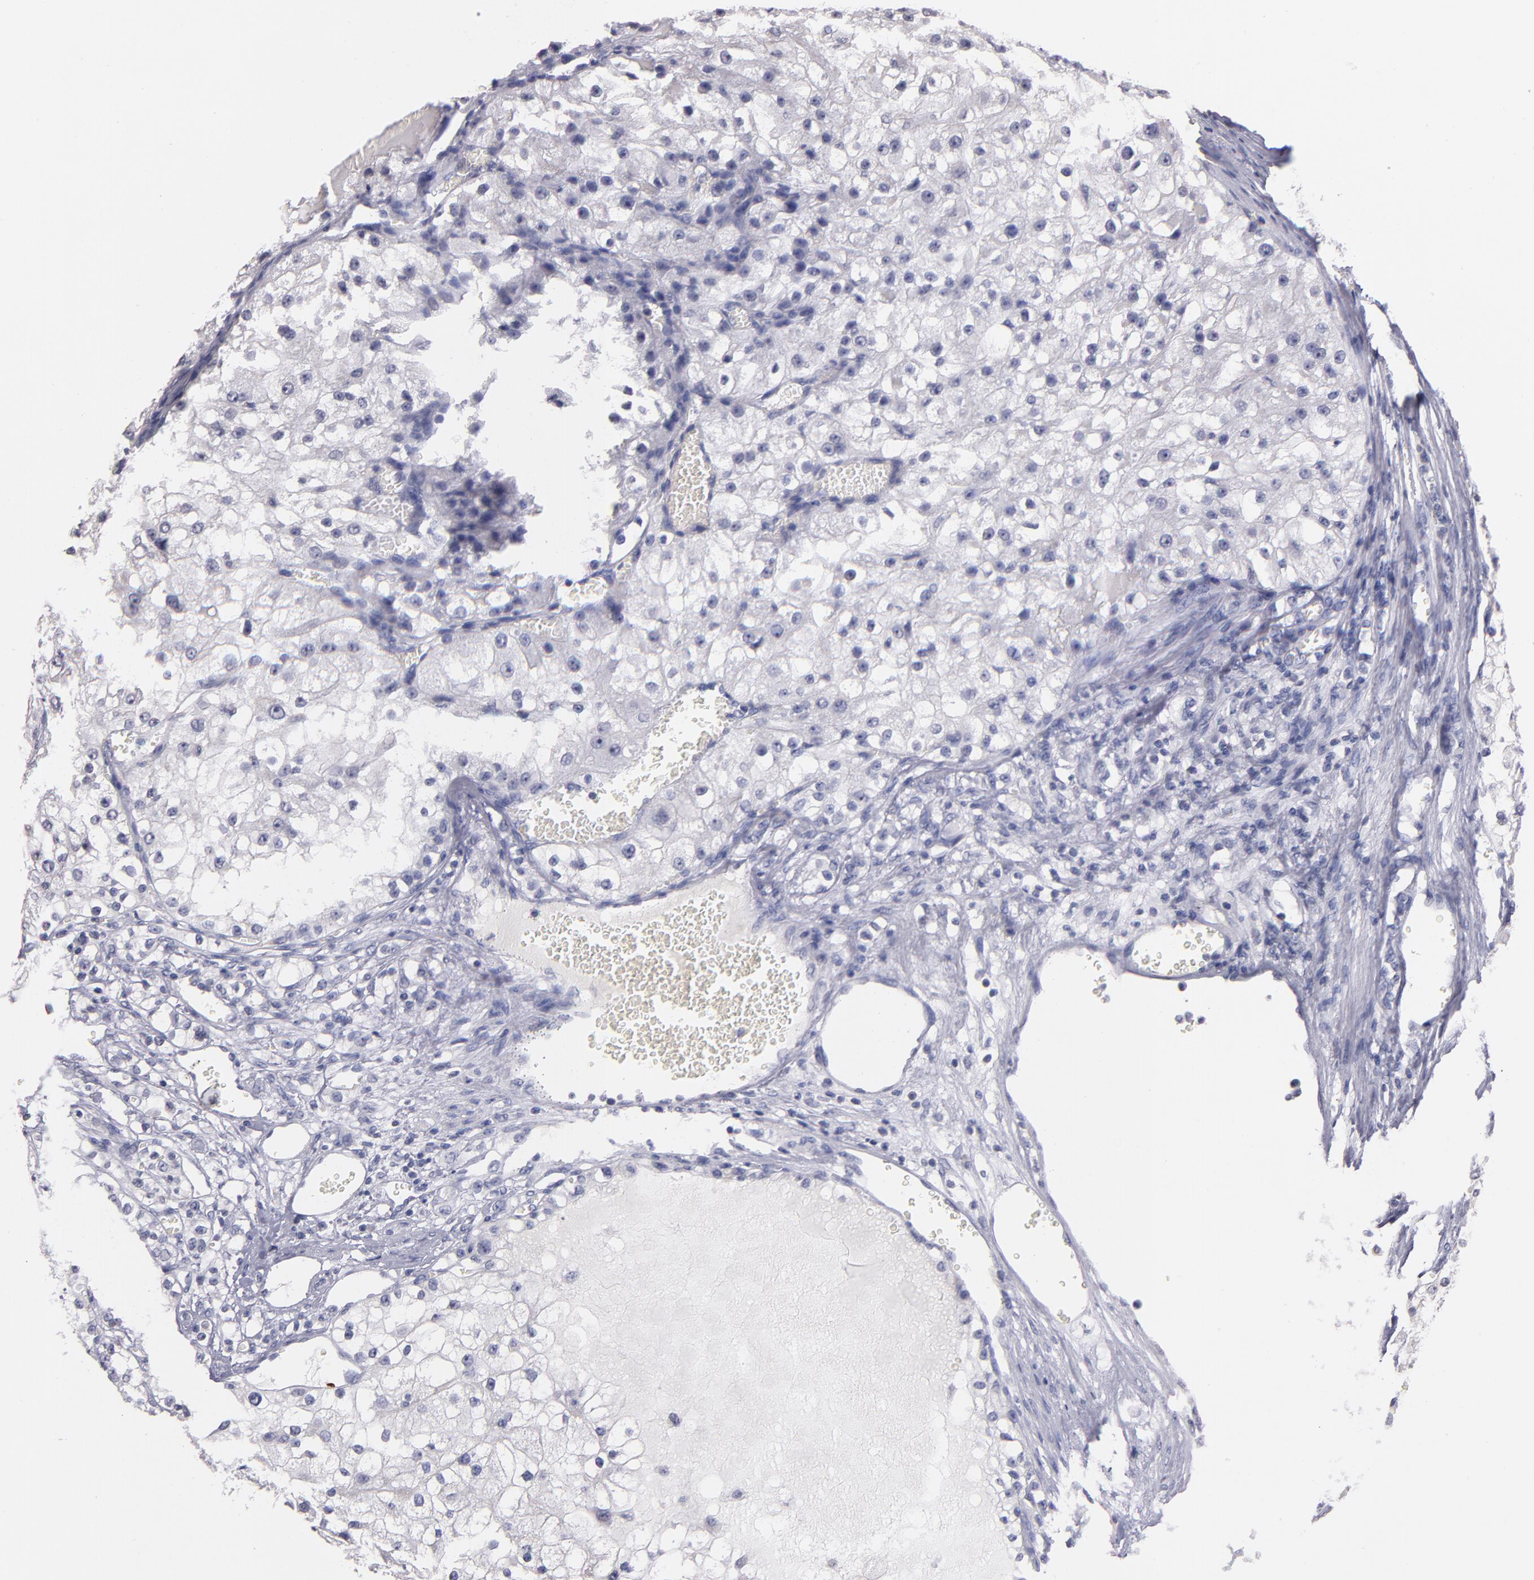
{"staining": {"intensity": "negative", "quantity": "none", "location": "none"}, "tissue": "renal cancer", "cell_type": "Tumor cells", "image_type": "cancer", "snomed": [{"axis": "morphology", "description": "Adenocarcinoma, NOS"}, {"axis": "topography", "description": "Kidney"}], "caption": "DAB immunohistochemical staining of adenocarcinoma (renal) reveals no significant positivity in tumor cells.", "gene": "SOX10", "patient": {"sex": "female", "age": 74}}